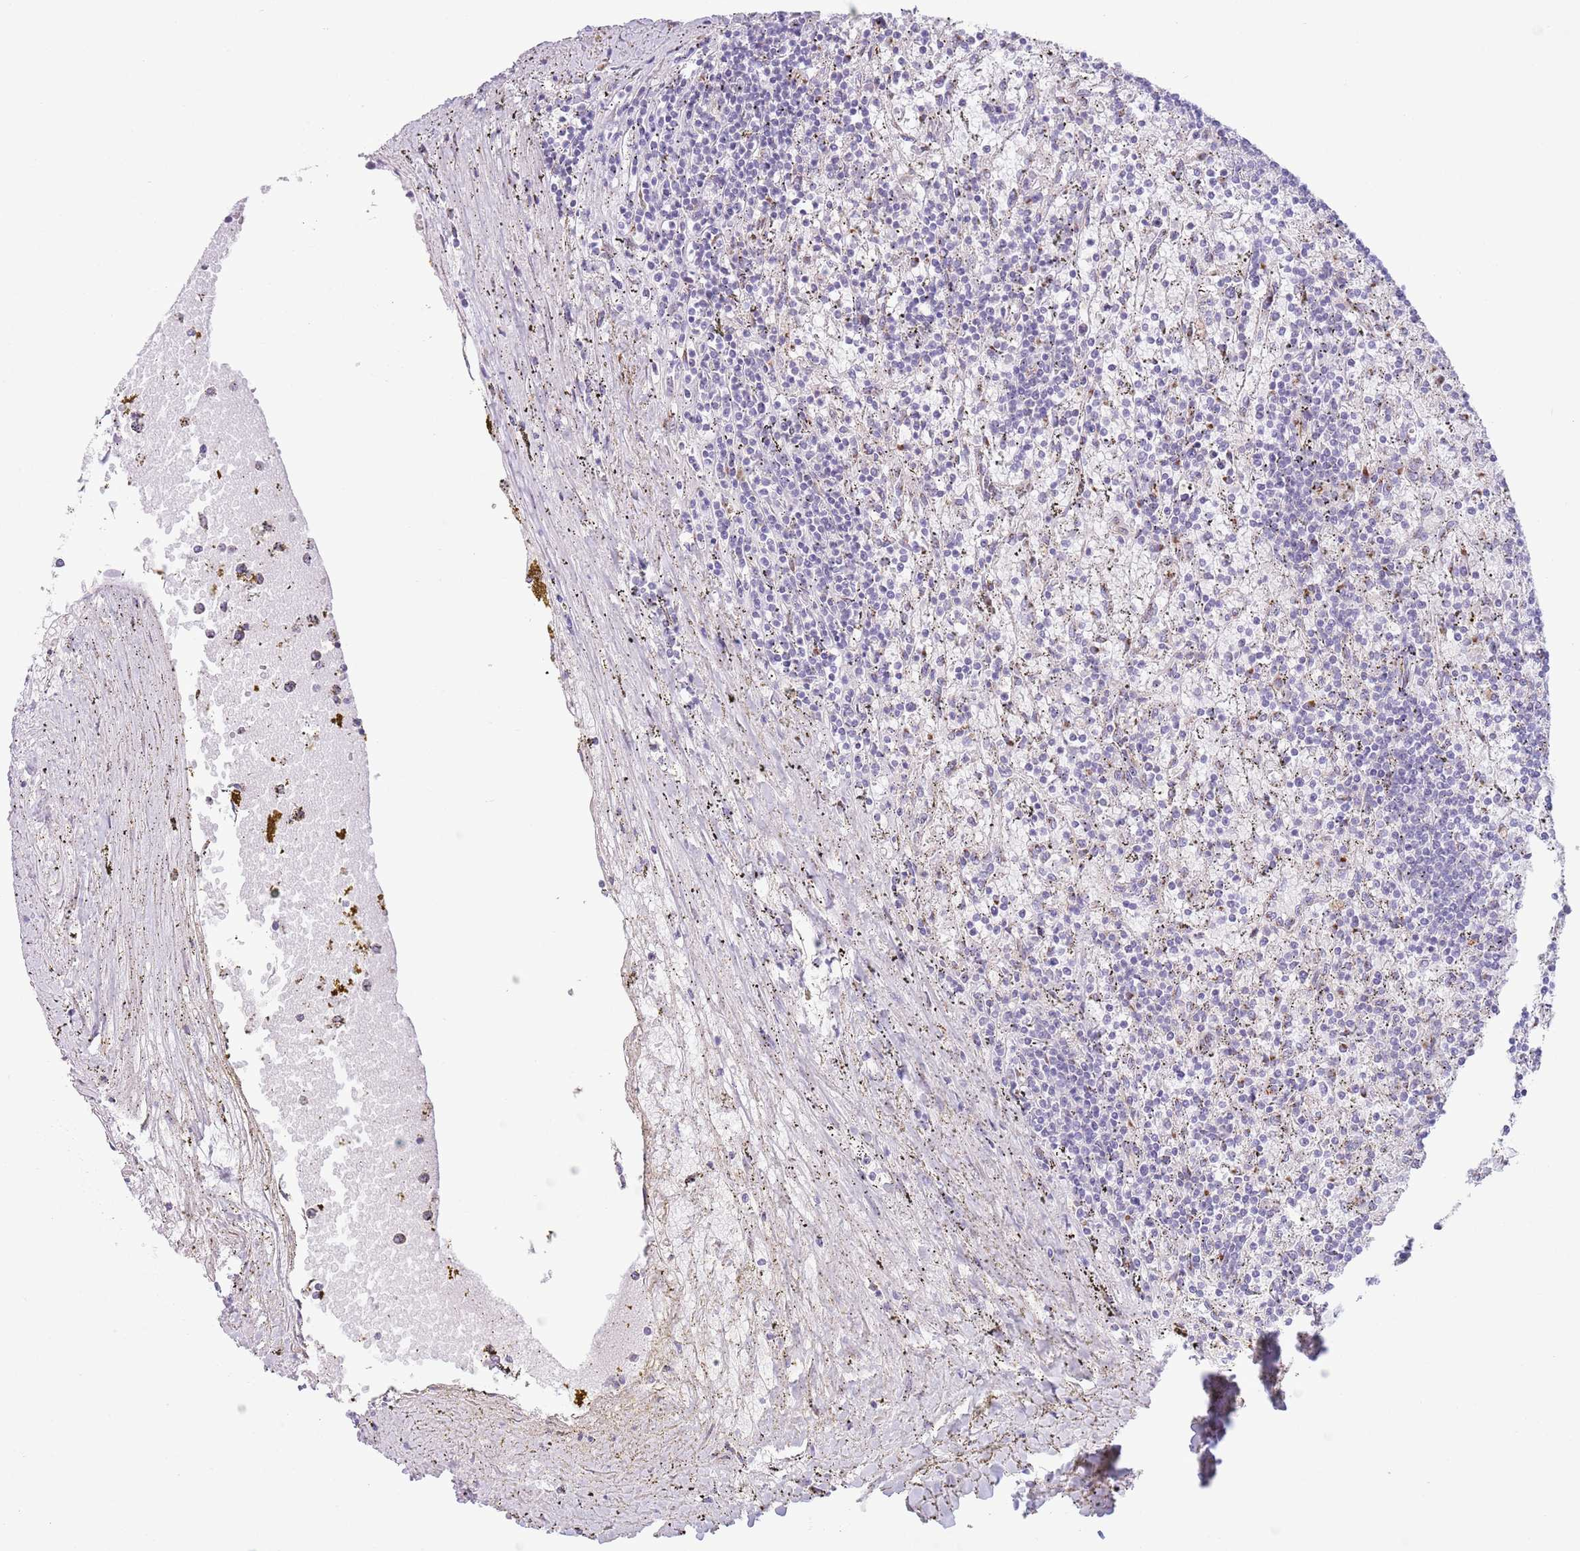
{"staining": {"intensity": "negative", "quantity": "none", "location": "none"}, "tissue": "lymphoma", "cell_type": "Tumor cells", "image_type": "cancer", "snomed": [{"axis": "morphology", "description": "Malignant lymphoma, non-Hodgkin's type, Low grade"}, {"axis": "topography", "description": "Spleen"}], "caption": "Immunohistochemistry (IHC) photomicrograph of neoplastic tissue: malignant lymphoma, non-Hodgkin's type (low-grade) stained with DAB (3,3'-diaminobenzidine) reveals no significant protein positivity in tumor cells.", "gene": "C20orf96", "patient": {"sex": "male", "age": 76}}